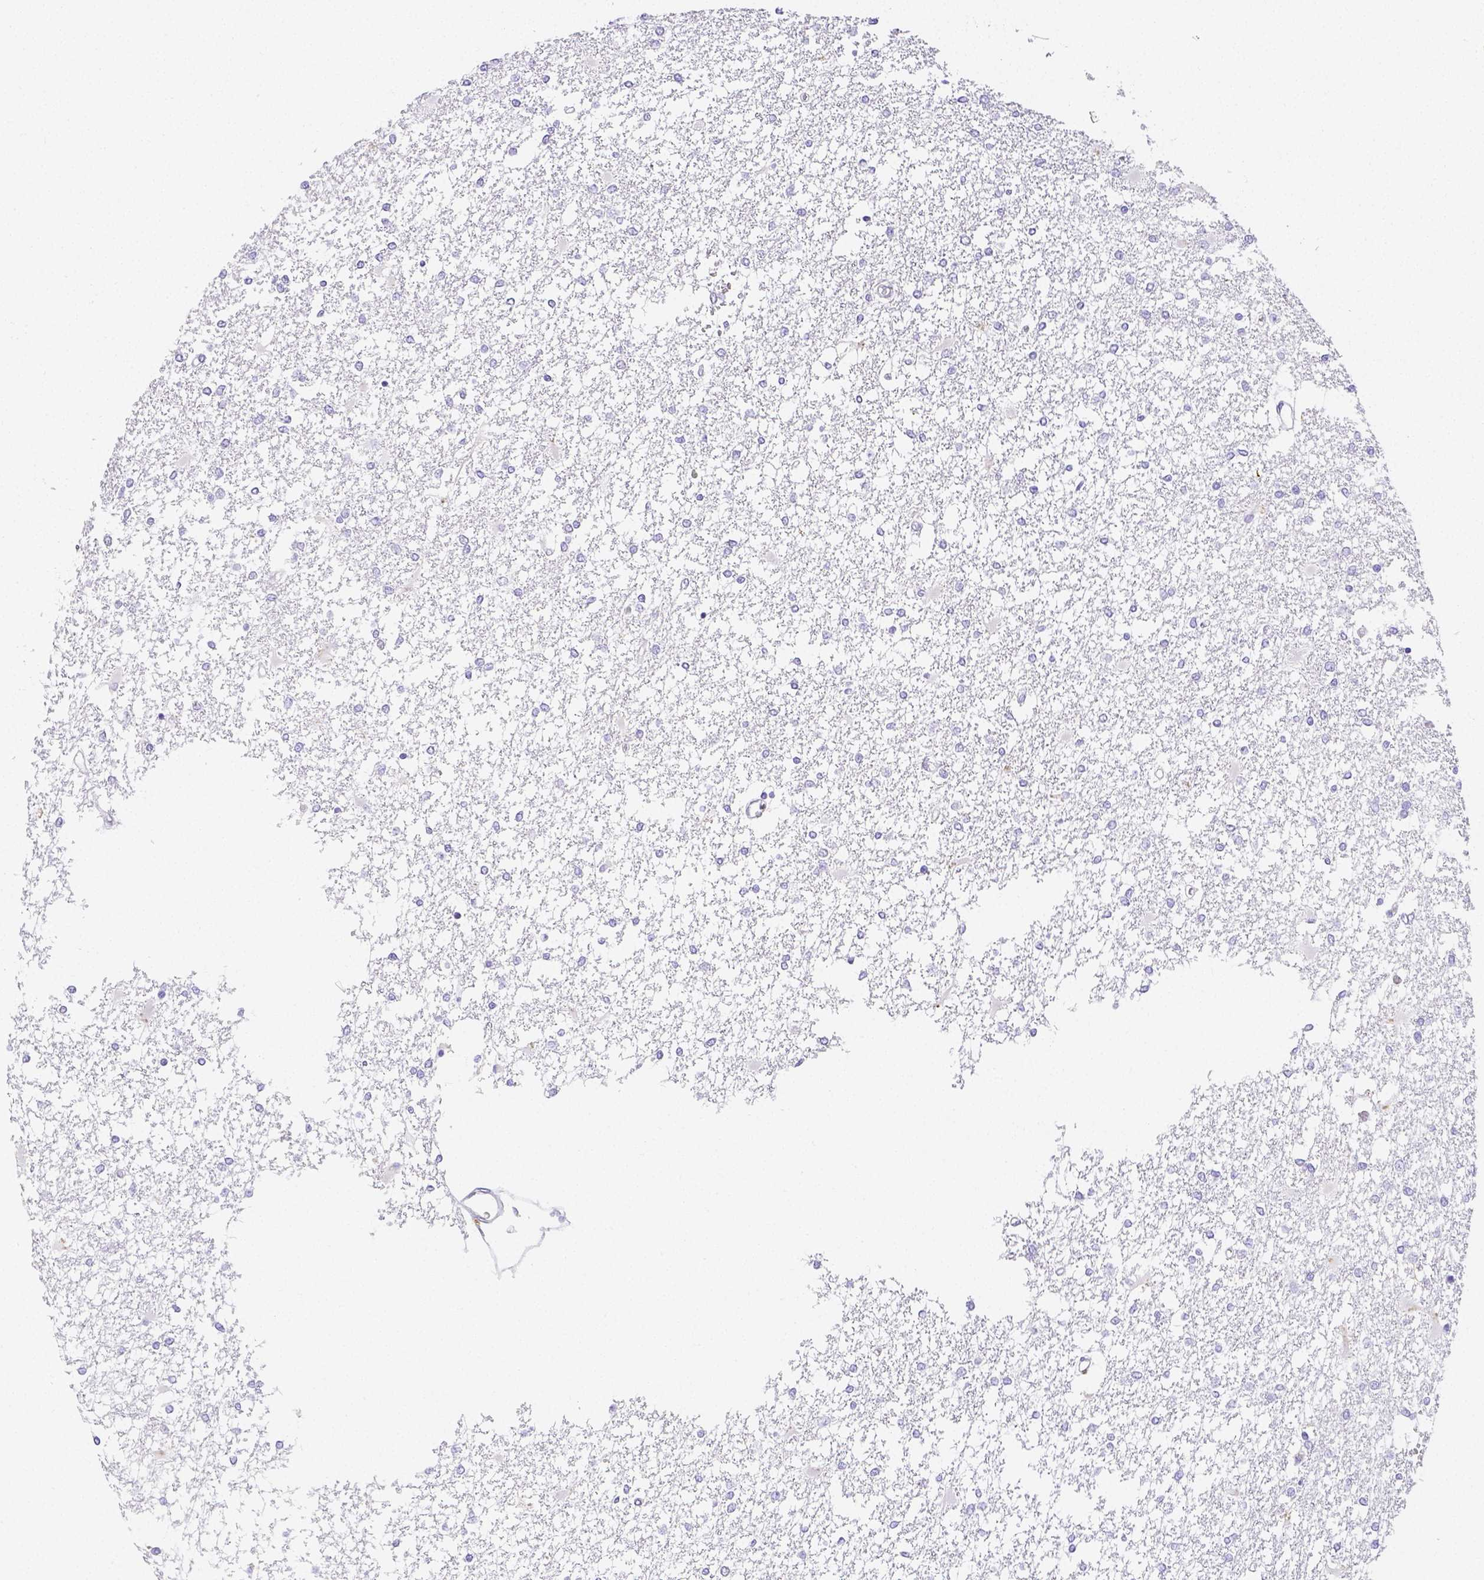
{"staining": {"intensity": "negative", "quantity": "none", "location": "none"}, "tissue": "glioma", "cell_type": "Tumor cells", "image_type": "cancer", "snomed": [{"axis": "morphology", "description": "Glioma, malignant, High grade"}, {"axis": "topography", "description": "Cerebral cortex"}], "caption": "Malignant glioma (high-grade) stained for a protein using IHC shows no positivity tumor cells.", "gene": "ARHGAP36", "patient": {"sex": "male", "age": 79}}